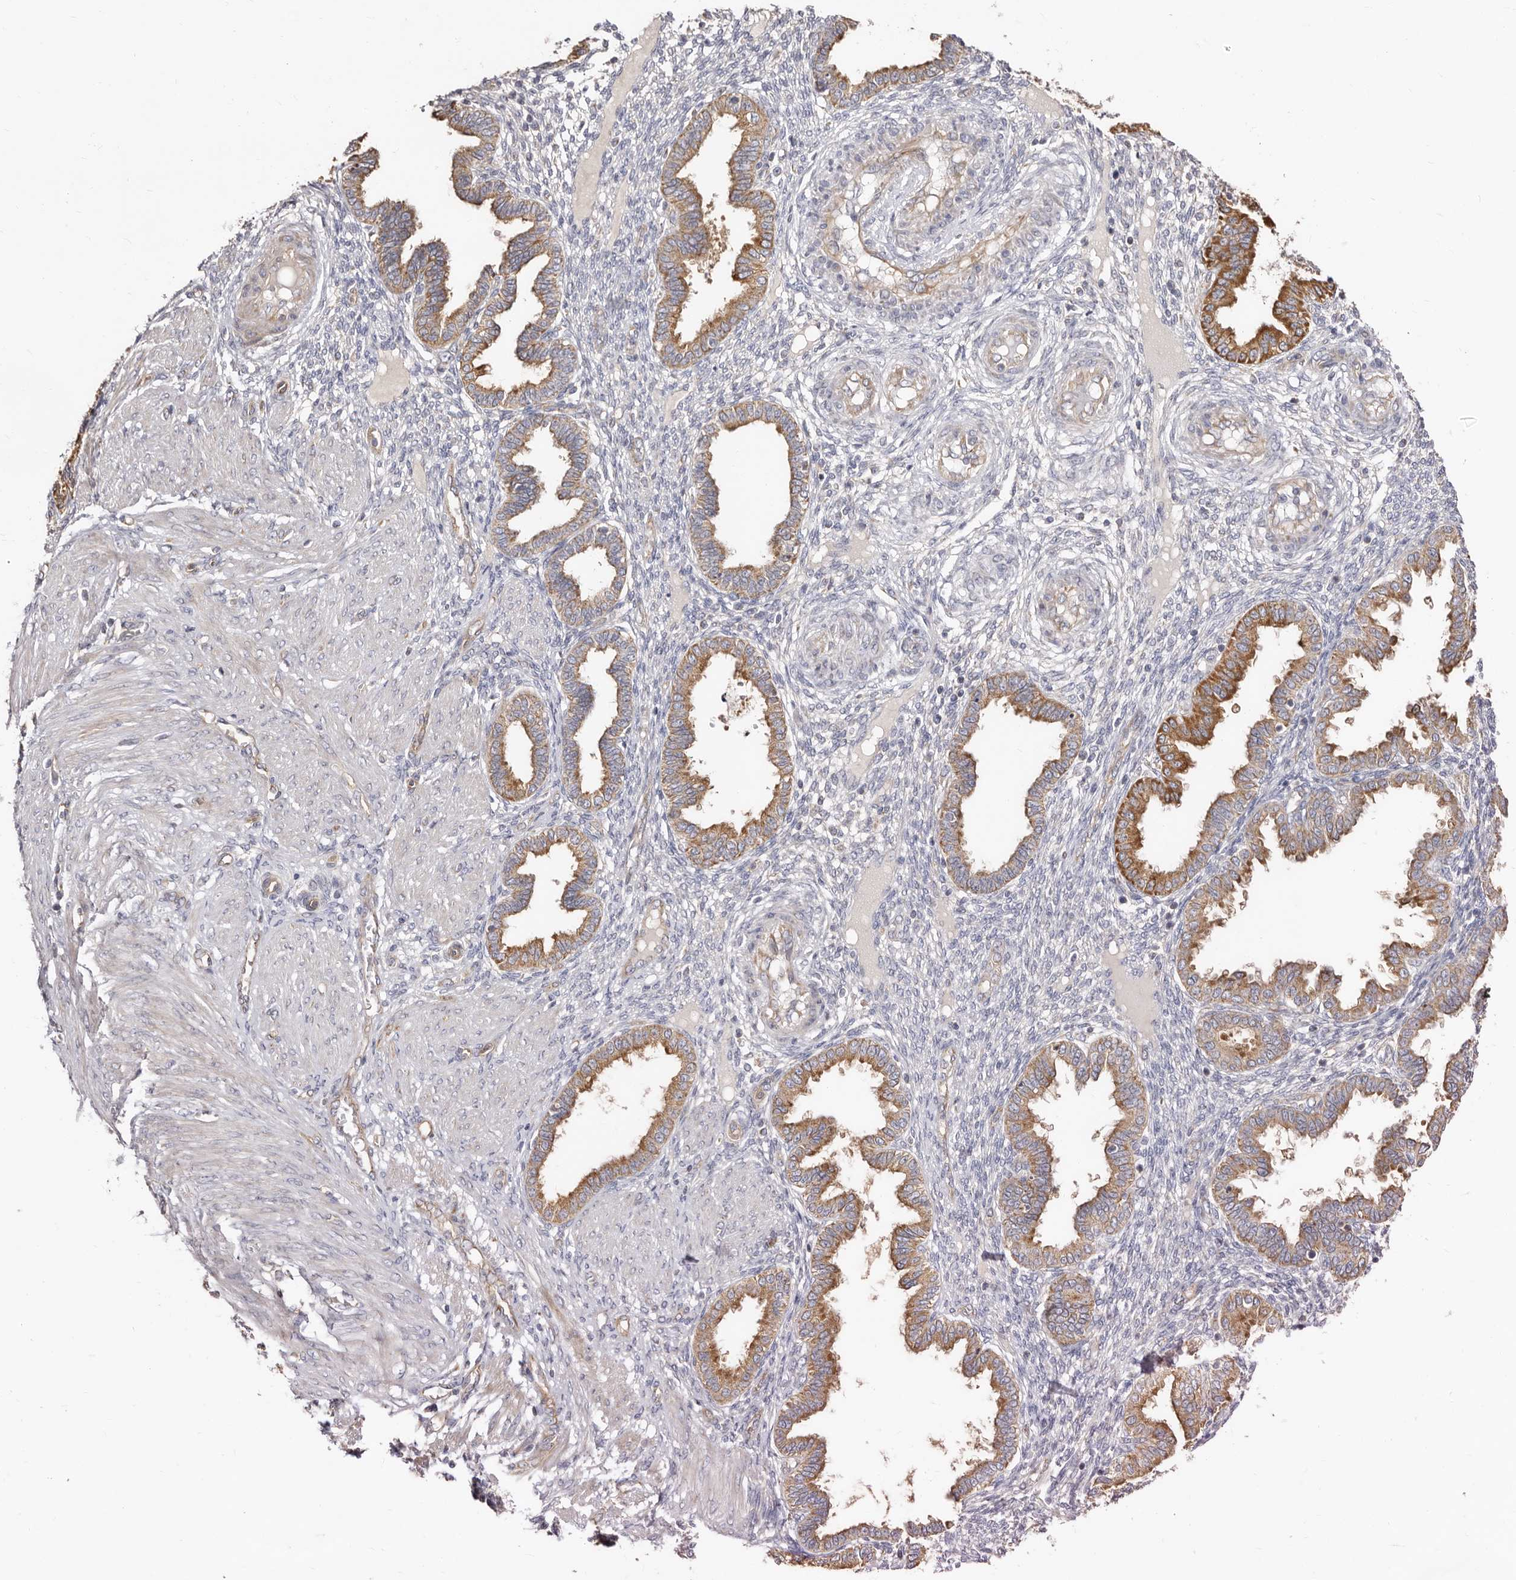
{"staining": {"intensity": "negative", "quantity": "none", "location": "none"}, "tissue": "endometrium", "cell_type": "Cells in endometrial stroma", "image_type": "normal", "snomed": [{"axis": "morphology", "description": "Normal tissue, NOS"}, {"axis": "topography", "description": "Endometrium"}], "caption": "IHC image of normal endometrium stained for a protein (brown), which shows no expression in cells in endometrial stroma. (Immunohistochemistry, brightfield microscopy, high magnification).", "gene": "BAIAP2L1", "patient": {"sex": "female", "age": 33}}